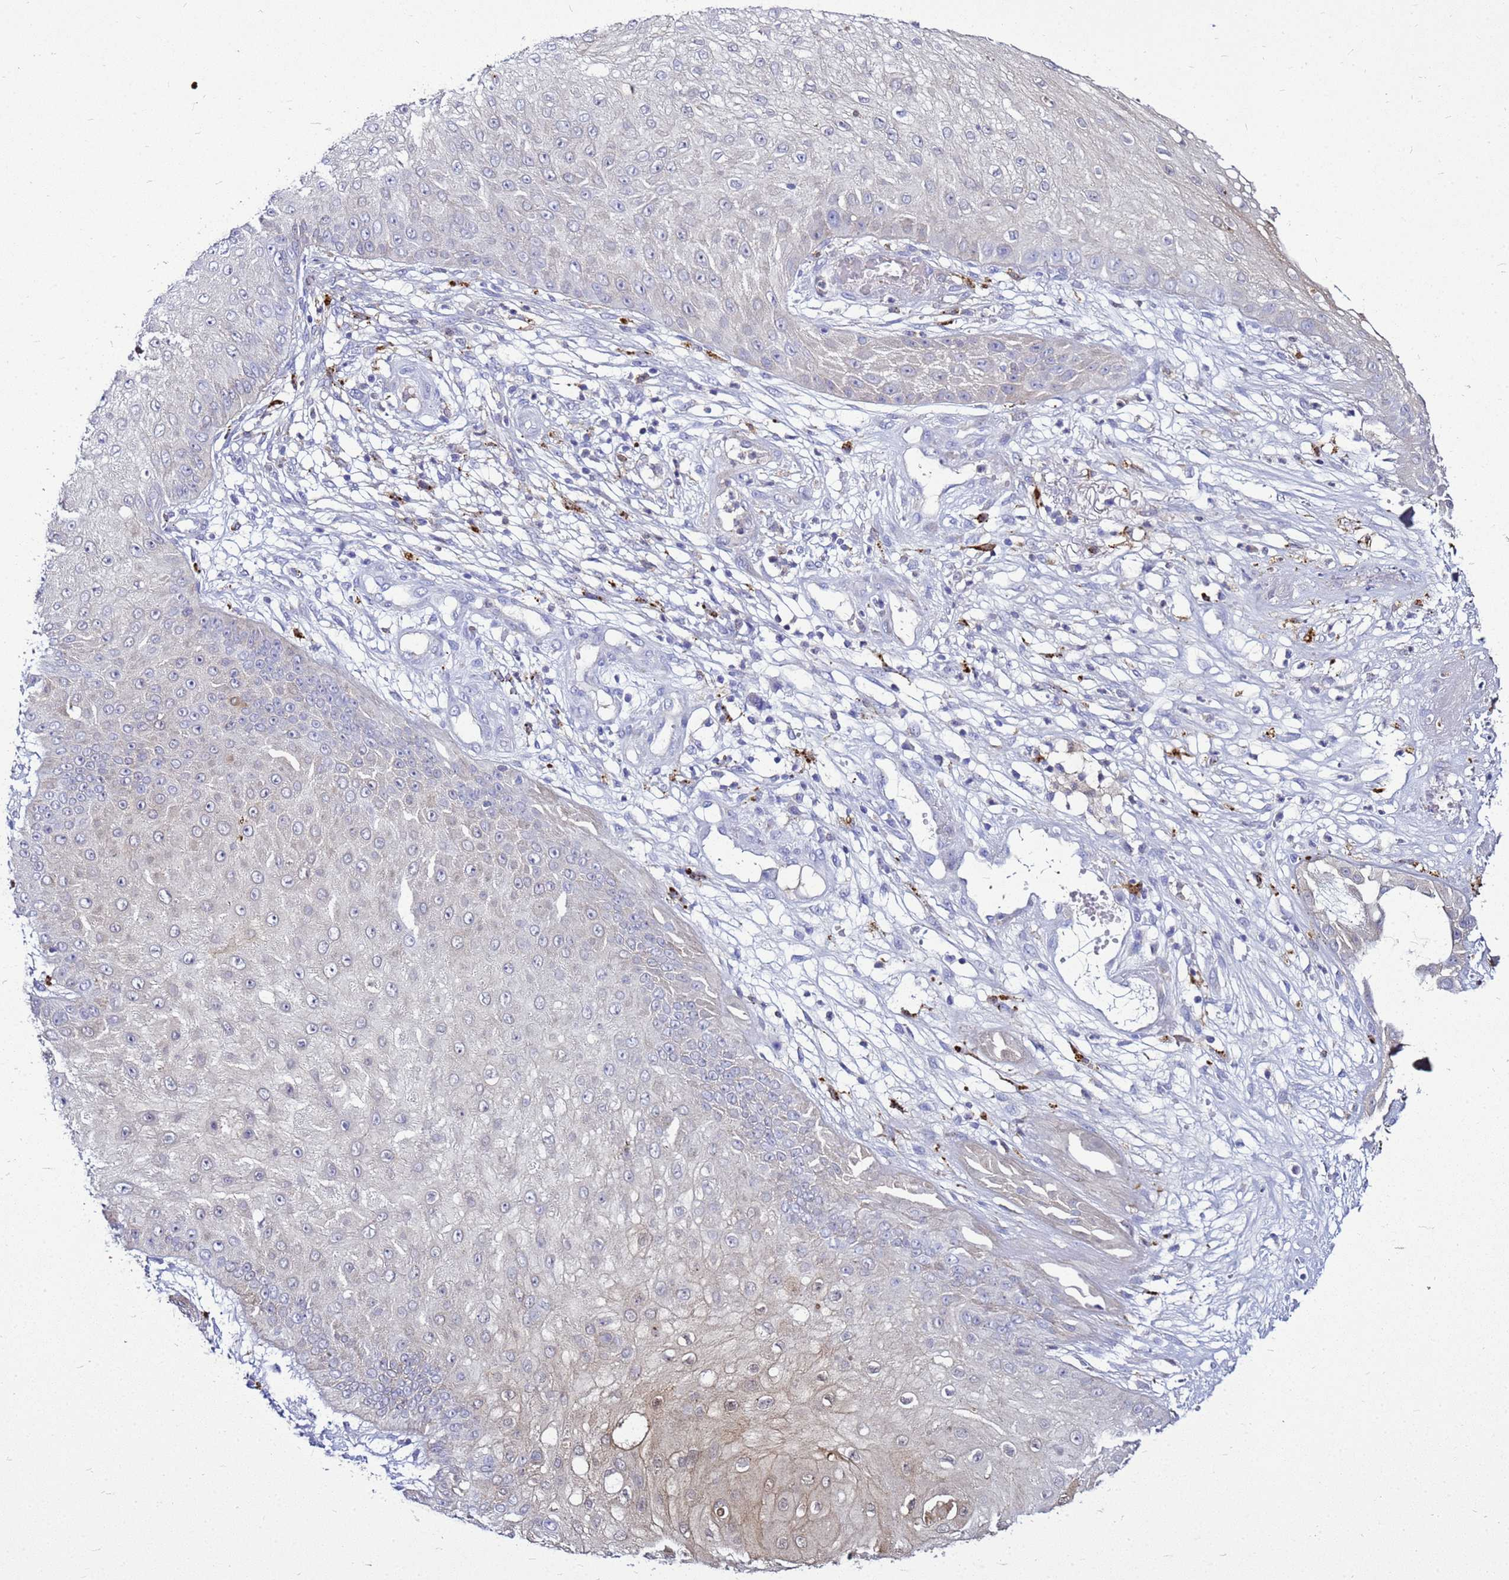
{"staining": {"intensity": "weak", "quantity": "<25%", "location": "cytoplasmic/membranous"}, "tissue": "skin cancer", "cell_type": "Tumor cells", "image_type": "cancer", "snomed": [{"axis": "morphology", "description": "Squamous cell carcinoma, NOS"}, {"axis": "topography", "description": "Skin"}], "caption": "High power microscopy micrograph of an immunohistochemistry (IHC) micrograph of skin cancer (squamous cell carcinoma), revealing no significant positivity in tumor cells.", "gene": "CSTA", "patient": {"sex": "male", "age": 70}}